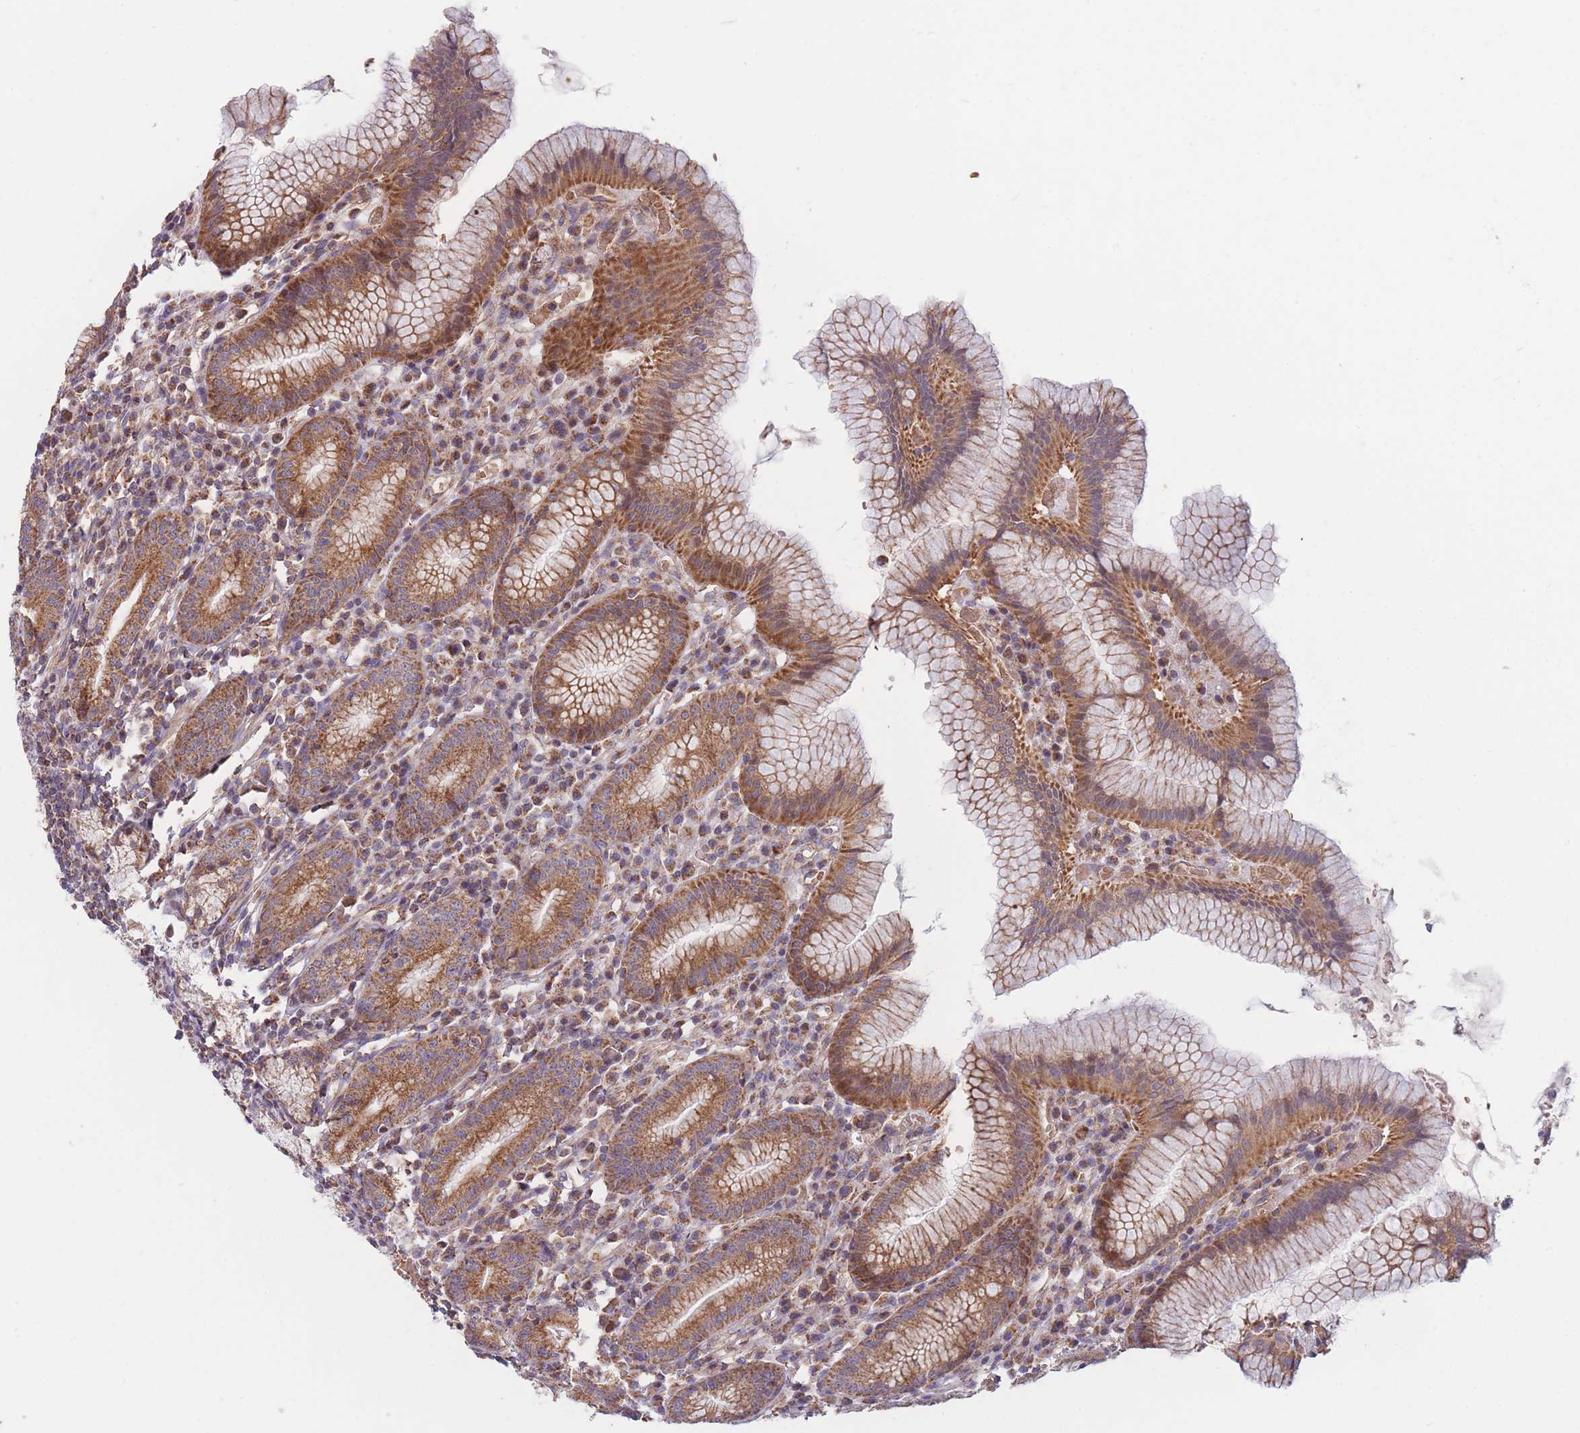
{"staining": {"intensity": "strong", "quantity": "25%-75%", "location": "cytoplasmic/membranous"}, "tissue": "stomach", "cell_type": "Glandular cells", "image_type": "normal", "snomed": [{"axis": "morphology", "description": "Normal tissue, NOS"}, {"axis": "topography", "description": "Stomach"}], "caption": "Immunohistochemistry (IHC) of benign stomach shows high levels of strong cytoplasmic/membranous staining in about 25%-75% of glandular cells.", "gene": "PTPMT1", "patient": {"sex": "male", "age": 55}}